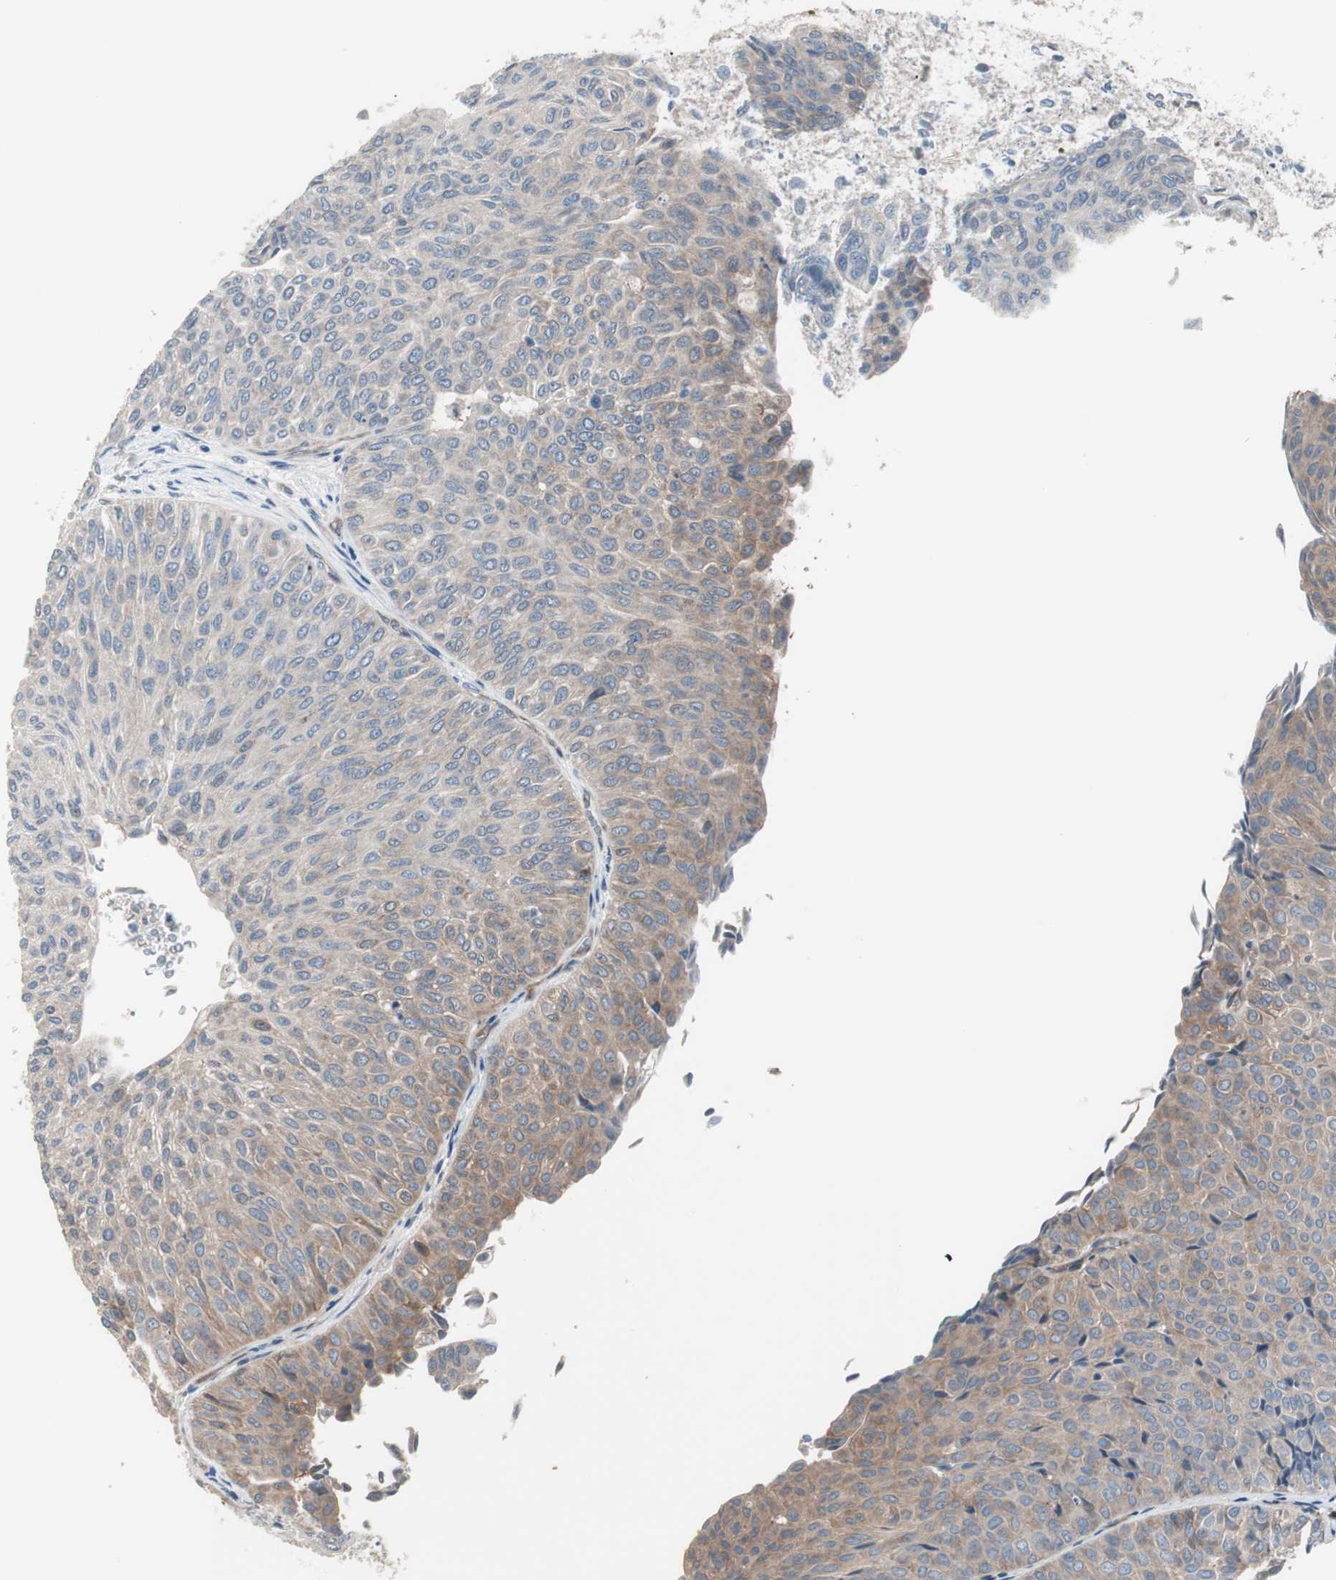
{"staining": {"intensity": "moderate", "quantity": ">75%", "location": "cytoplasmic/membranous"}, "tissue": "urothelial cancer", "cell_type": "Tumor cells", "image_type": "cancer", "snomed": [{"axis": "morphology", "description": "Urothelial carcinoma, Low grade"}, {"axis": "topography", "description": "Urinary bladder"}], "caption": "Immunohistochemistry (IHC) image of human urothelial cancer stained for a protein (brown), which displays medium levels of moderate cytoplasmic/membranous expression in about >75% of tumor cells.", "gene": "SWAP70", "patient": {"sex": "male", "age": 78}}